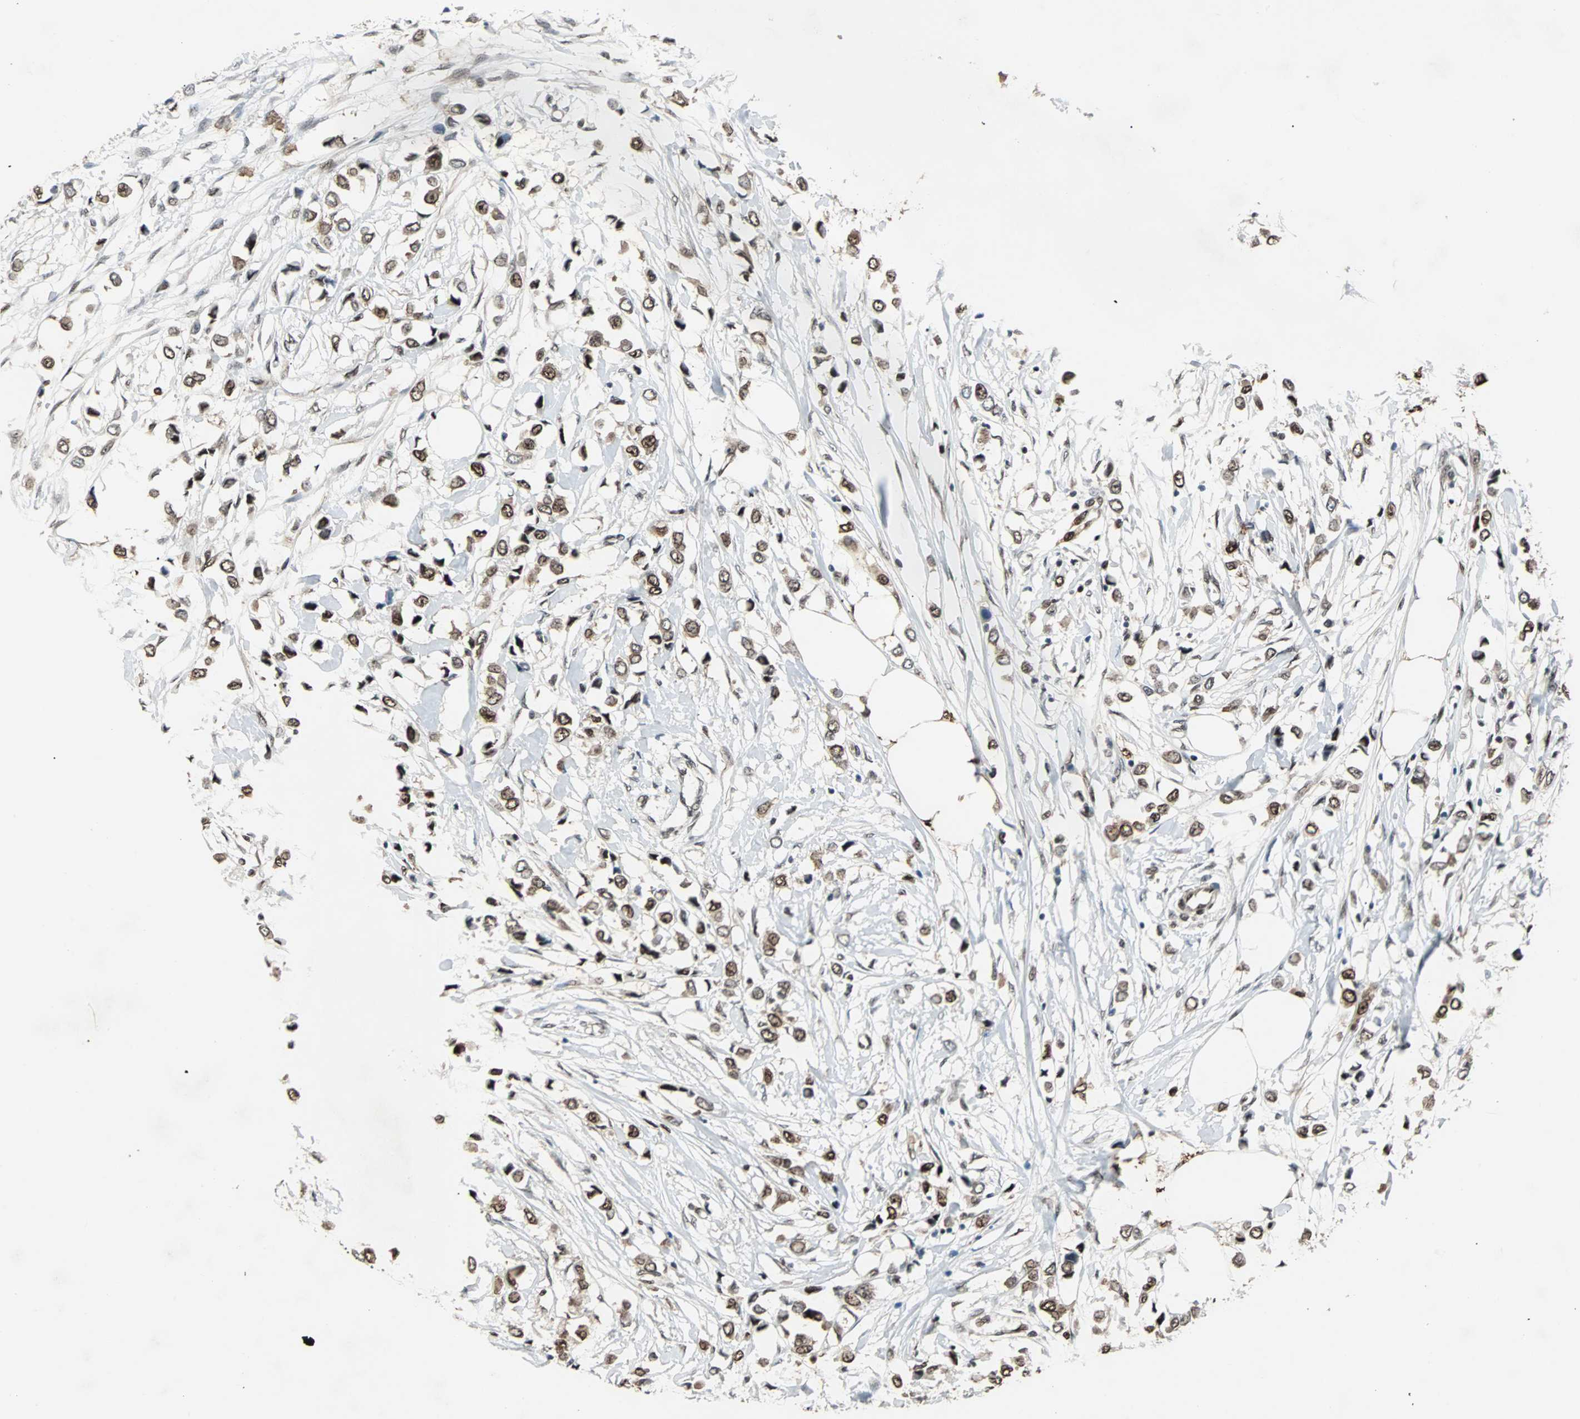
{"staining": {"intensity": "strong", "quantity": ">75%", "location": "cytoplasmic/membranous,nuclear"}, "tissue": "breast cancer", "cell_type": "Tumor cells", "image_type": "cancer", "snomed": [{"axis": "morphology", "description": "Lobular carcinoma"}, {"axis": "topography", "description": "Breast"}], "caption": "DAB (3,3'-diaminobenzidine) immunohistochemical staining of human breast cancer shows strong cytoplasmic/membranous and nuclear protein expression in about >75% of tumor cells. (DAB = brown stain, brightfield microscopy at high magnification).", "gene": "ACLY", "patient": {"sex": "female", "age": 51}}